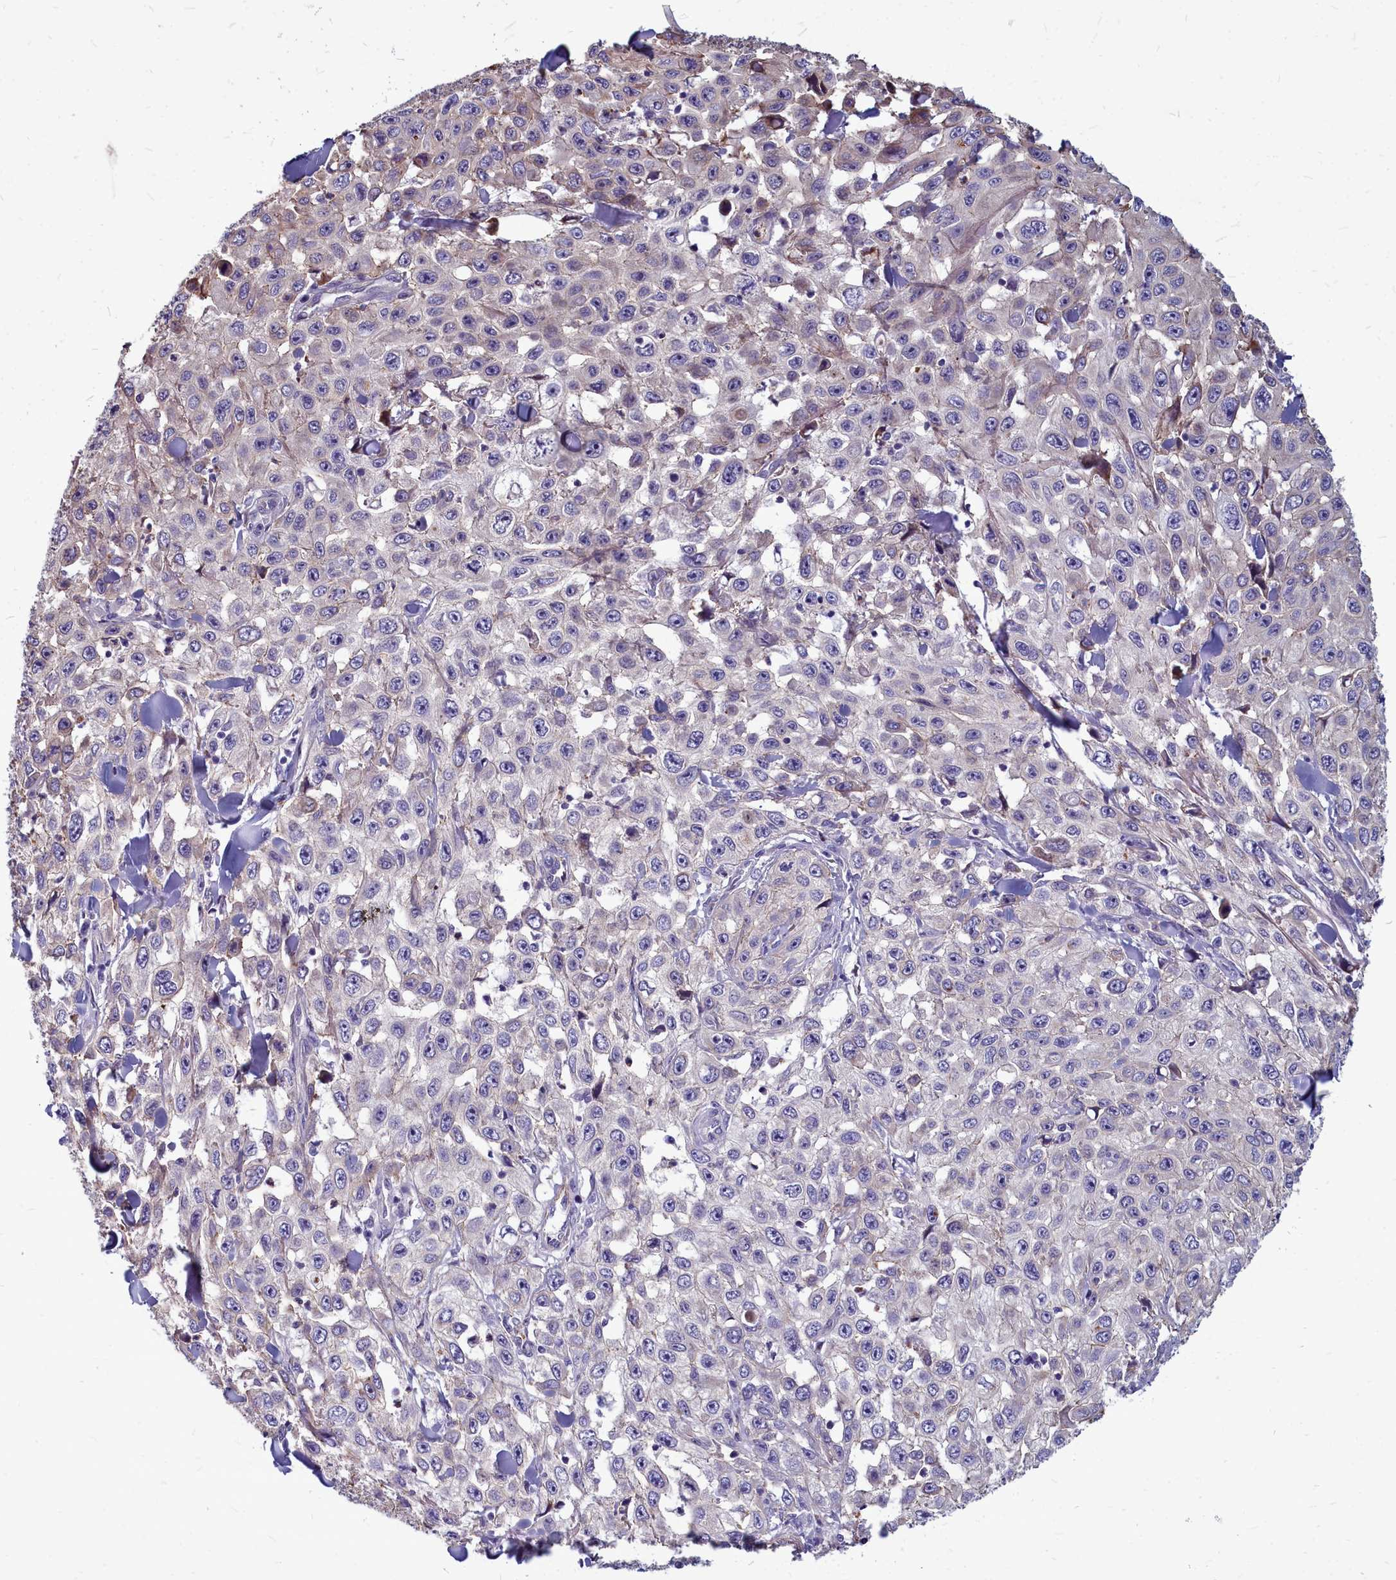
{"staining": {"intensity": "negative", "quantity": "none", "location": "none"}, "tissue": "skin cancer", "cell_type": "Tumor cells", "image_type": "cancer", "snomed": [{"axis": "morphology", "description": "Squamous cell carcinoma, NOS"}, {"axis": "topography", "description": "Skin"}], "caption": "This is a image of immunohistochemistry (IHC) staining of squamous cell carcinoma (skin), which shows no expression in tumor cells. Brightfield microscopy of IHC stained with DAB (3,3'-diaminobenzidine) (brown) and hematoxylin (blue), captured at high magnification.", "gene": "TTC5", "patient": {"sex": "male", "age": 82}}